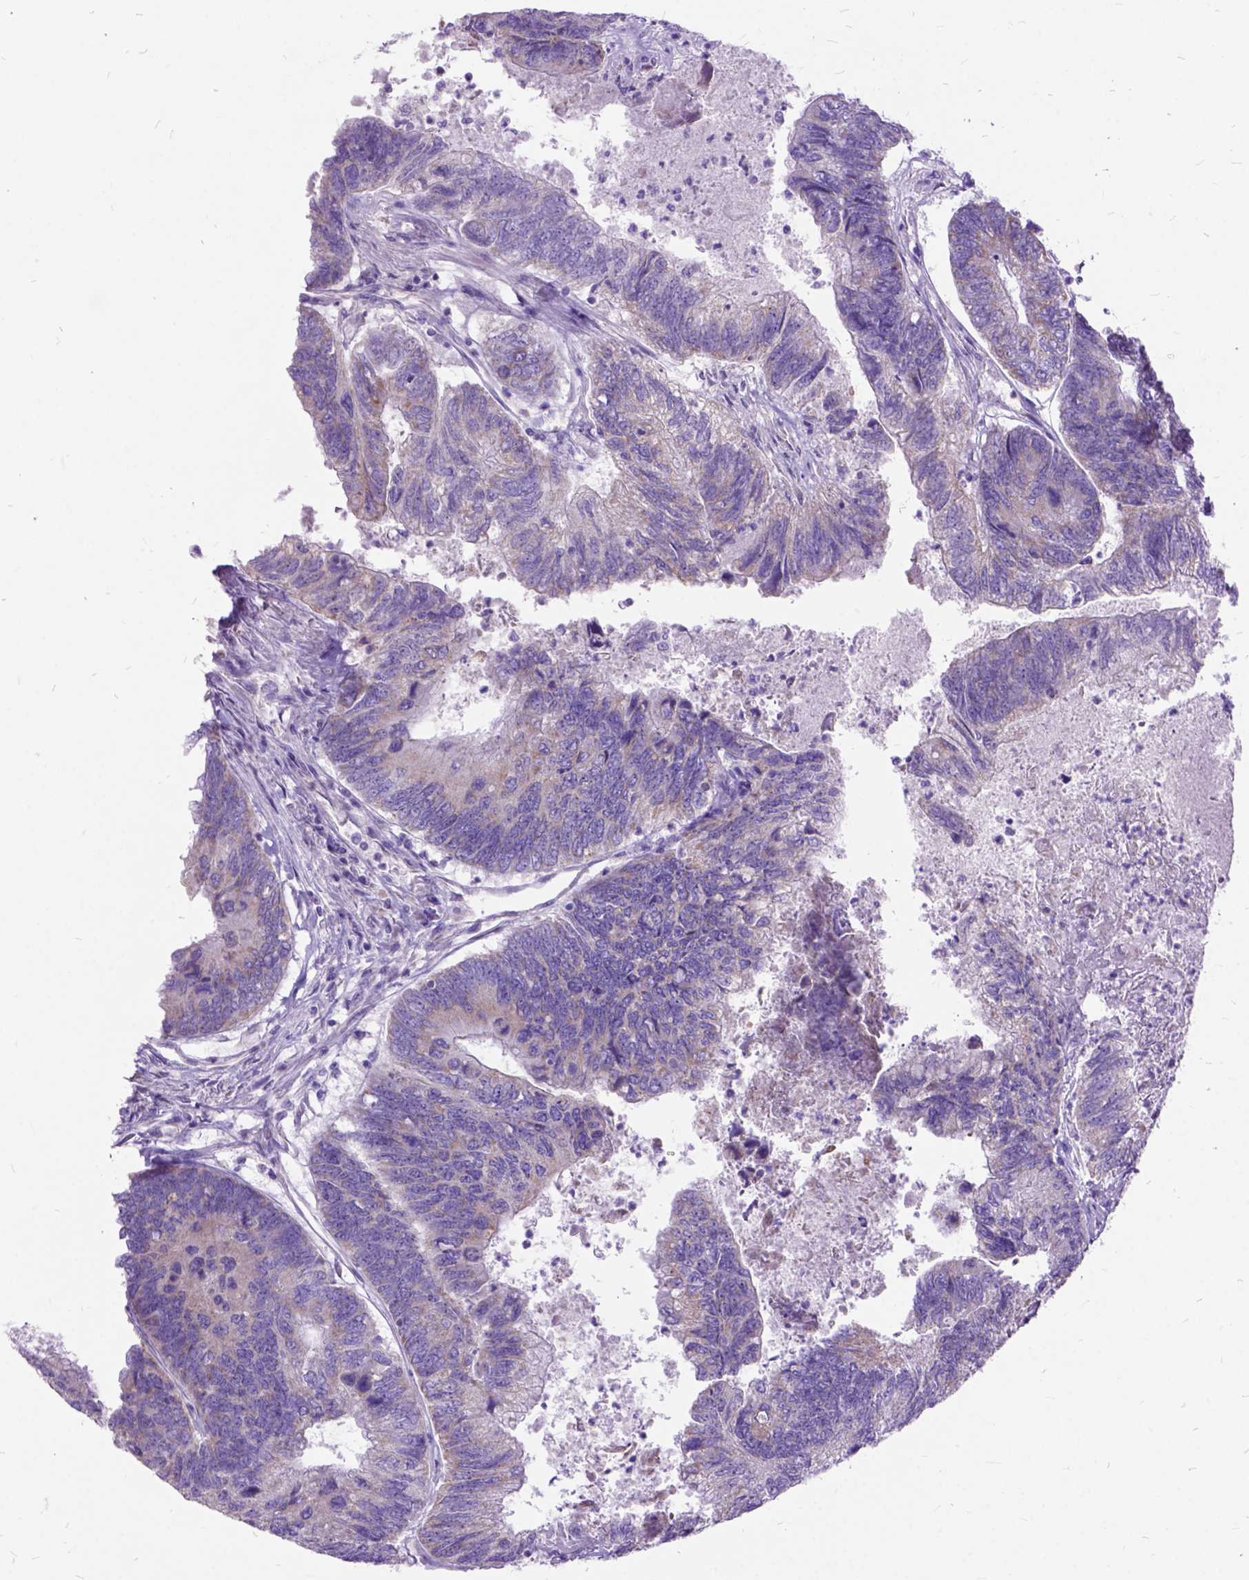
{"staining": {"intensity": "negative", "quantity": "none", "location": "none"}, "tissue": "colorectal cancer", "cell_type": "Tumor cells", "image_type": "cancer", "snomed": [{"axis": "morphology", "description": "Adenocarcinoma, NOS"}, {"axis": "topography", "description": "Colon"}], "caption": "Colorectal cancer stained for a protein using immunohistochemistry (IHC) exhibits no staining tumor cells.", "gene": "CTAG2", "patient": {"sex": "female", "age": 67}}